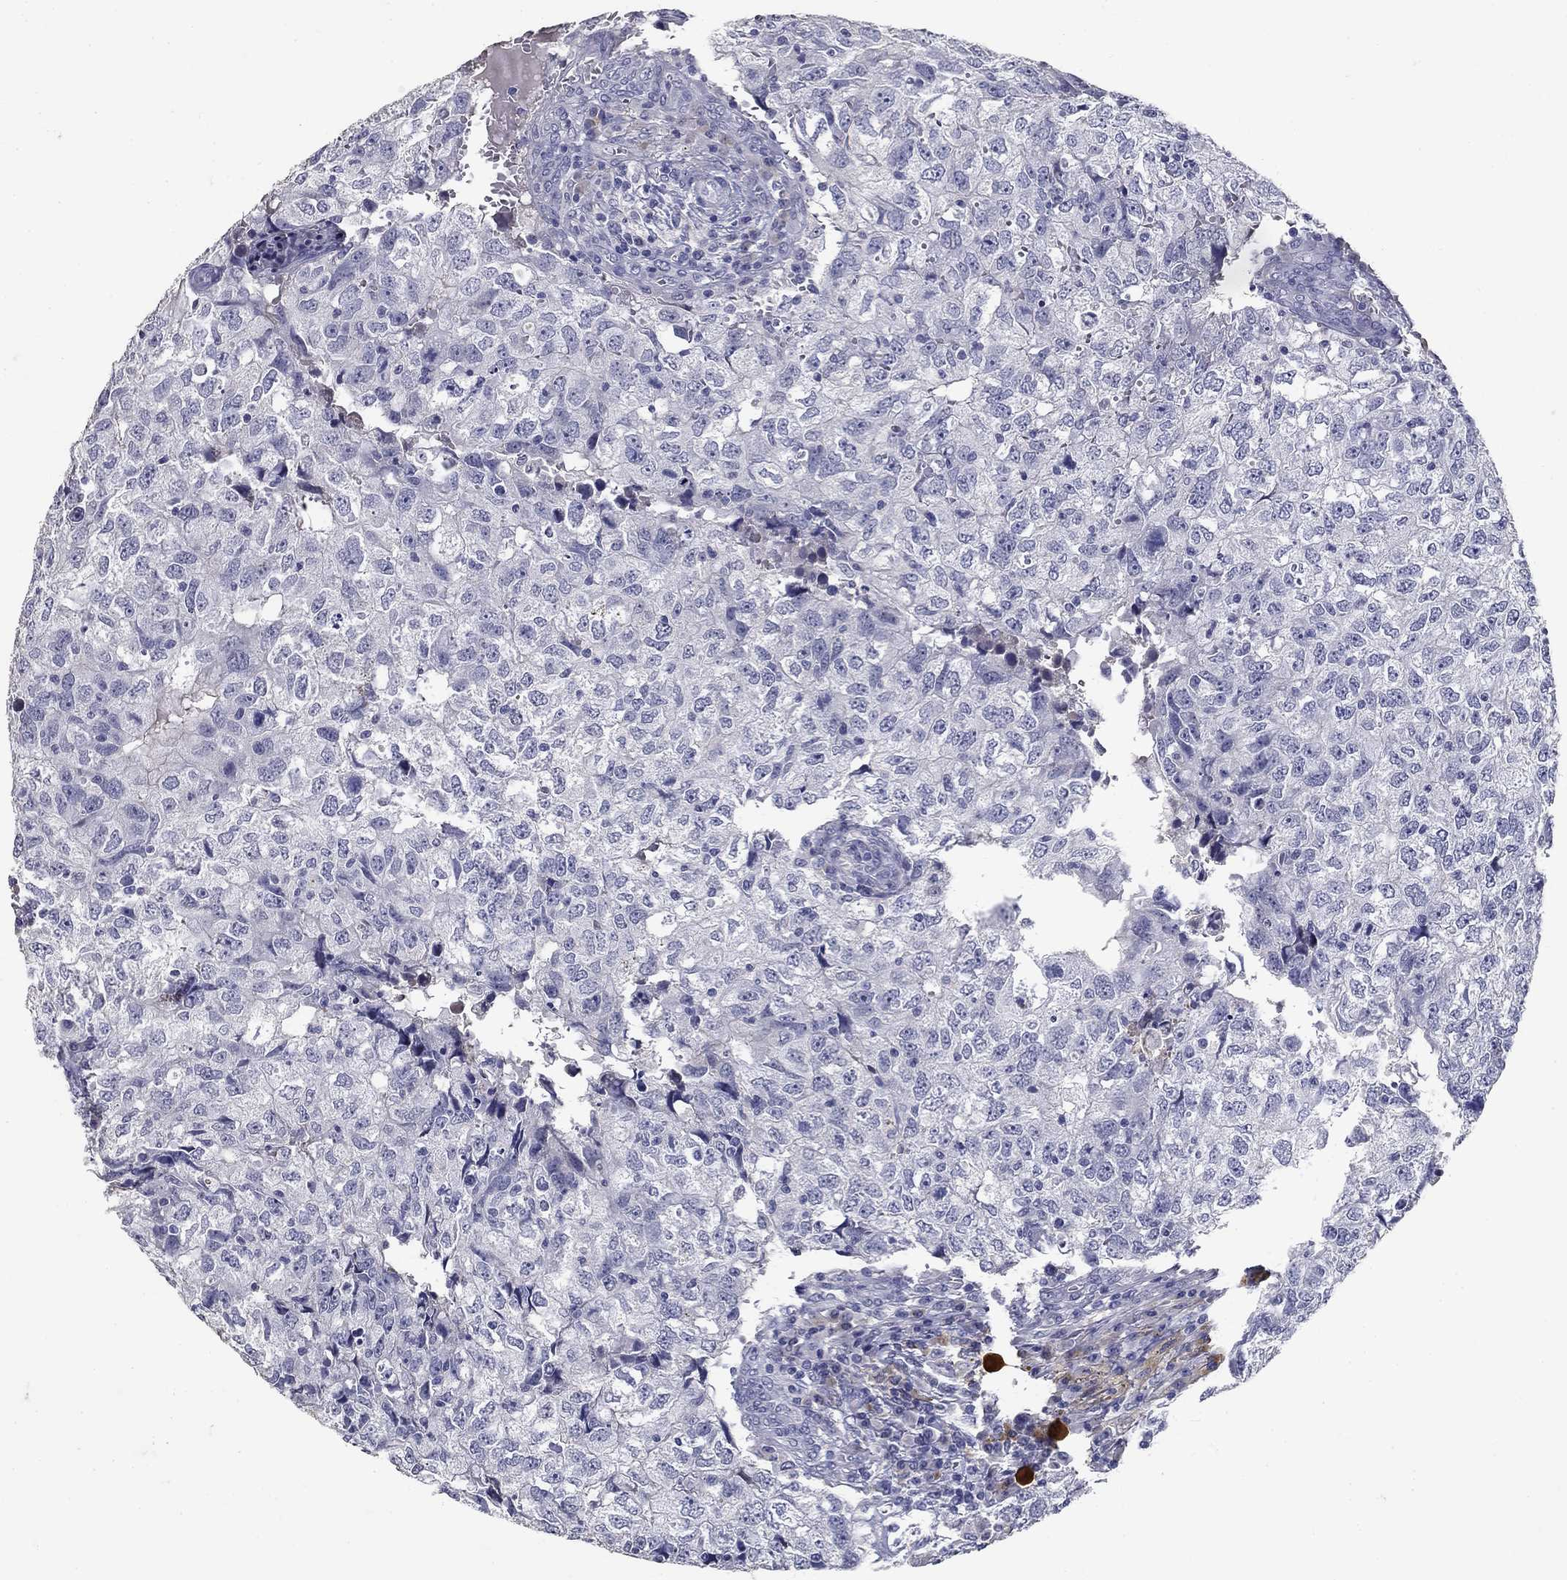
{"staining": {"intensity": "negative", "quantity": "none", "location": "none"}, "tissue": "breast cancer", "cell_type": "Tumor cells", "image_type": "cancer", "snomed": [{"axis": "morphology", "description": "Duct carcinoma"}, {"axis": "topography", "description": "Breast"}], "caption": "Human breast cancer (intraductal carcinoma) stained for a protein using immunohistochemistry (IHC) displays no staining in tumor cells.", "gene": "POMC", "patient": {"sex": "female", "age": 30}}